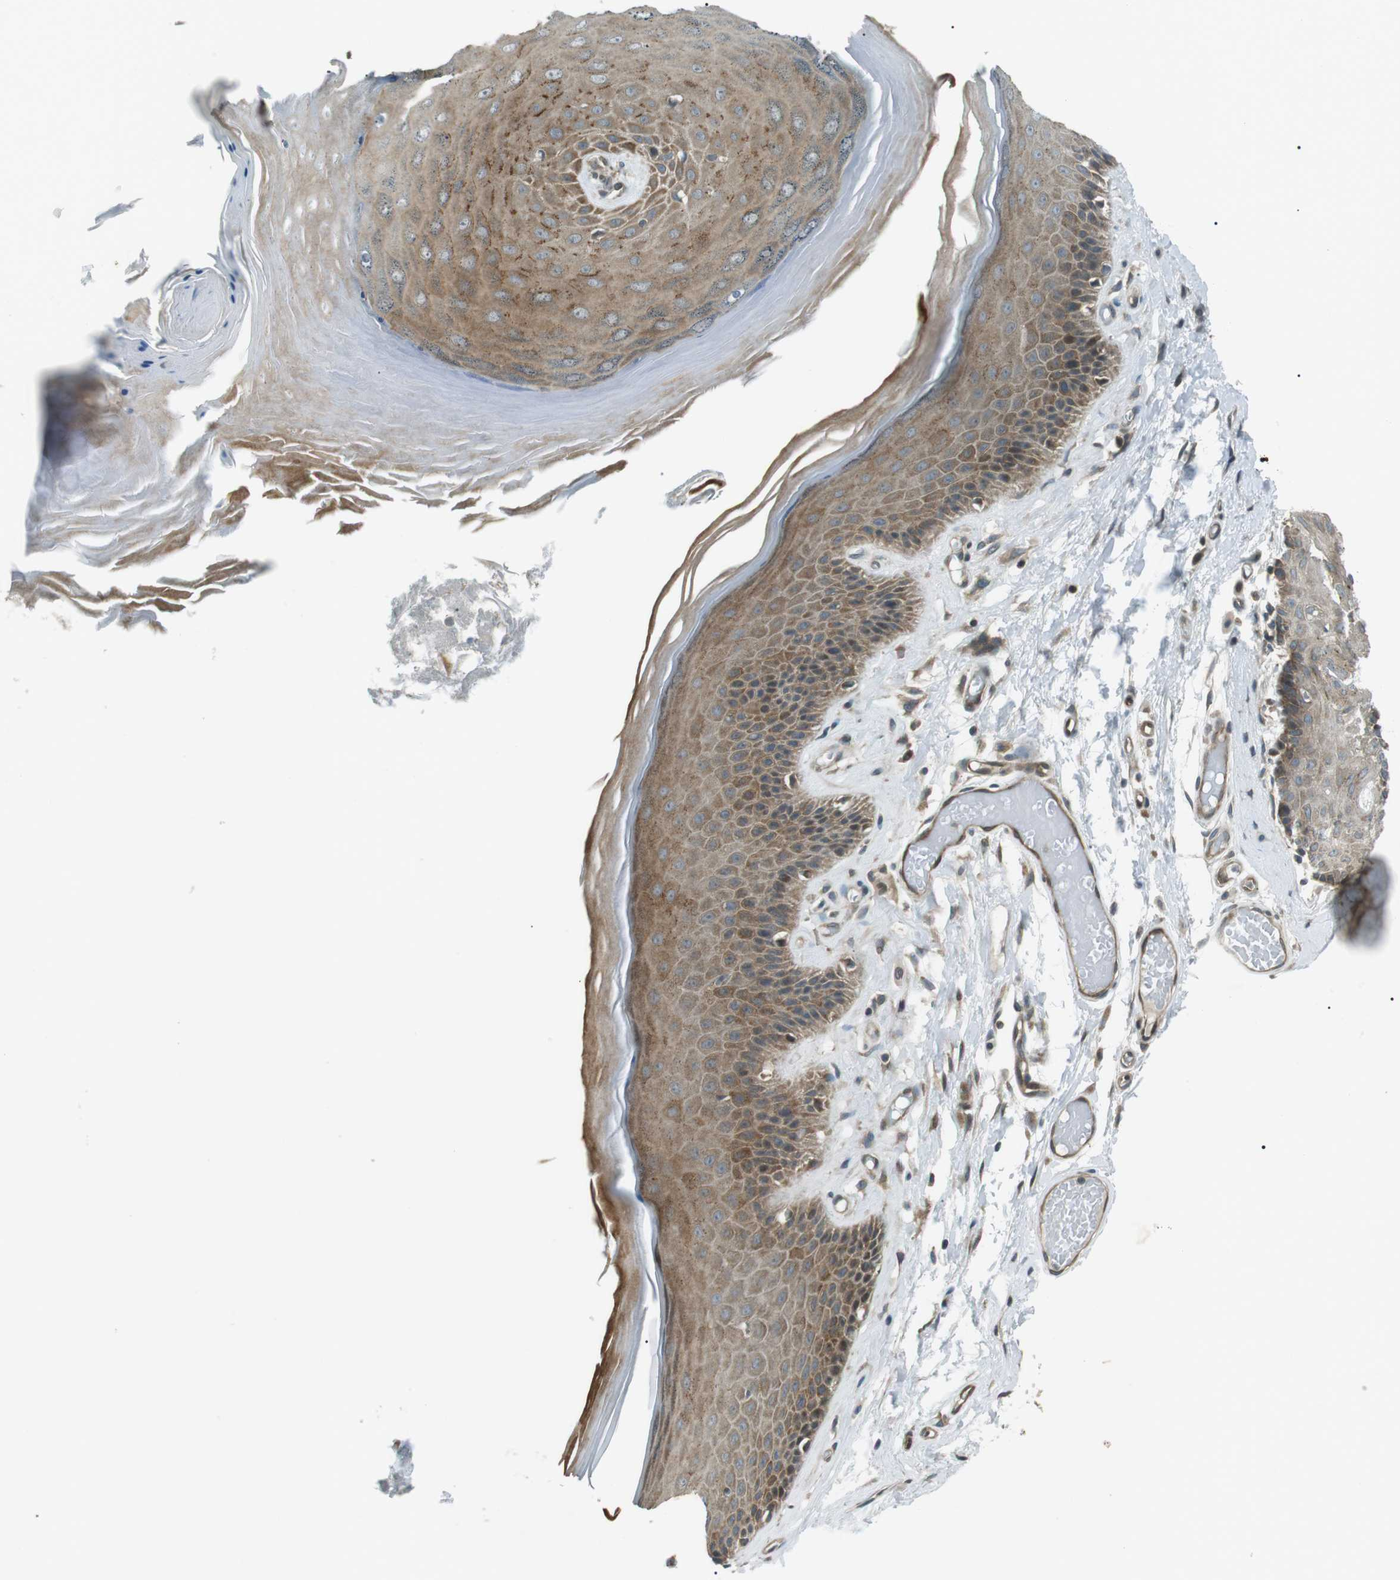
{"staining": {"intensity": "moderate", "quantity": ">75%", "location": "cytoplasmic/membranous"}, "tissue": "skin", "cell_type": "Epidermal cells", "image_type": "normal", "snomed": [{"axis": "morphology", "description": "Normal tissue, NOS"}, {"axis": "topography", "description": "Vulva"}], "caption": "DAB (3,3'-diaminobenzidine) immunohistochemical staining of unremarkable human skin exhibits moderate cytoplasmic/membranous protein positivity in approximately >75% of epidermal cells.", "gene": "TMEM74", "patient": {"sex": "female", "age": 73}}